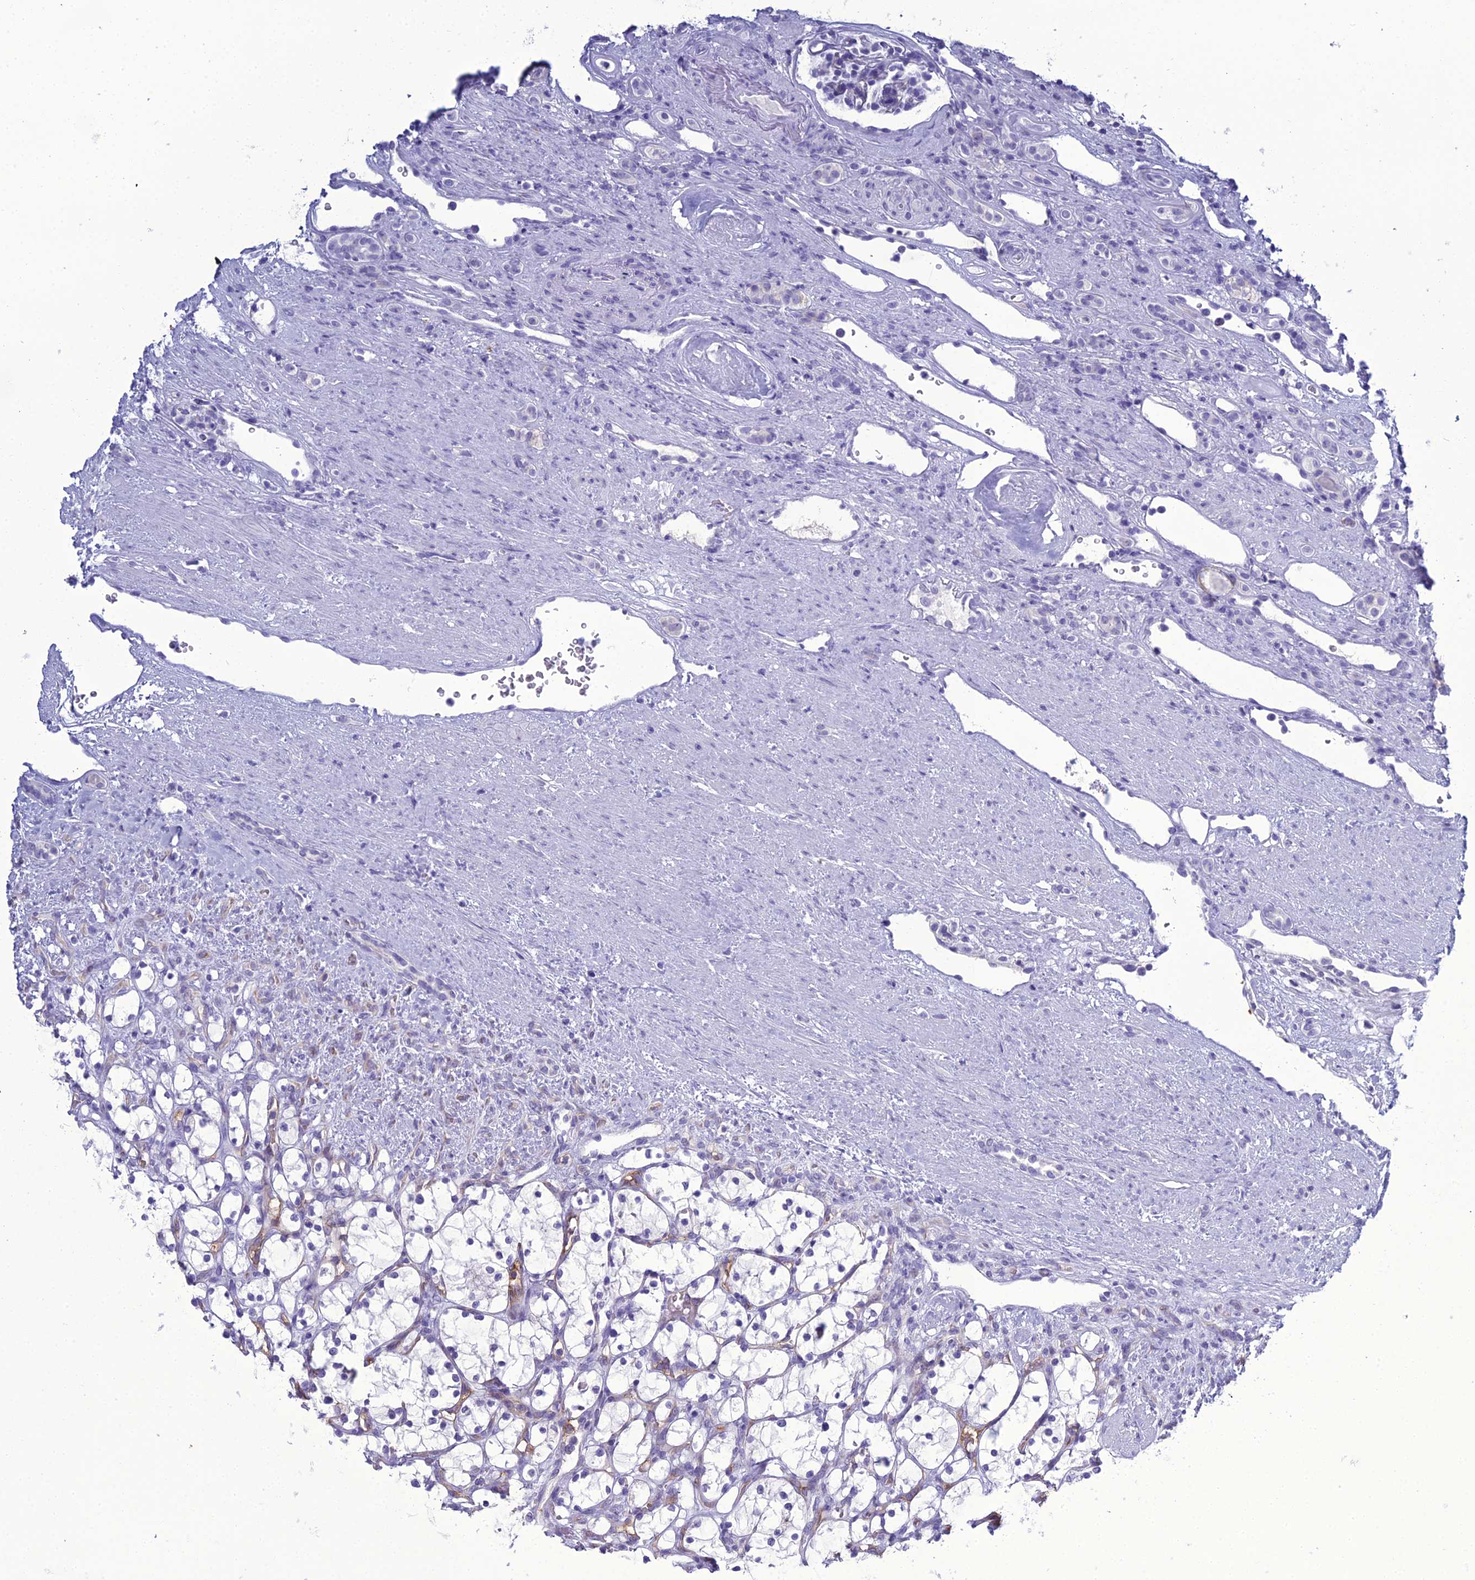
{"staining": {"intensity": "negative", "quantity": "none", "location": "none"}, "tissue": "renal cancer", "cell_type": "Tumor cells", "image_type": "cancer", "snomed": [{"axis": "morphology", "description": "Adenocarcinoma, NOS"}, {"axis": "topography", "description": "Kidney"}], "caption": "Tumor cells are negative for protein expression in human renal cancer.", "gene": "ACE", "patient": {"sex": "female", "age": 69}}